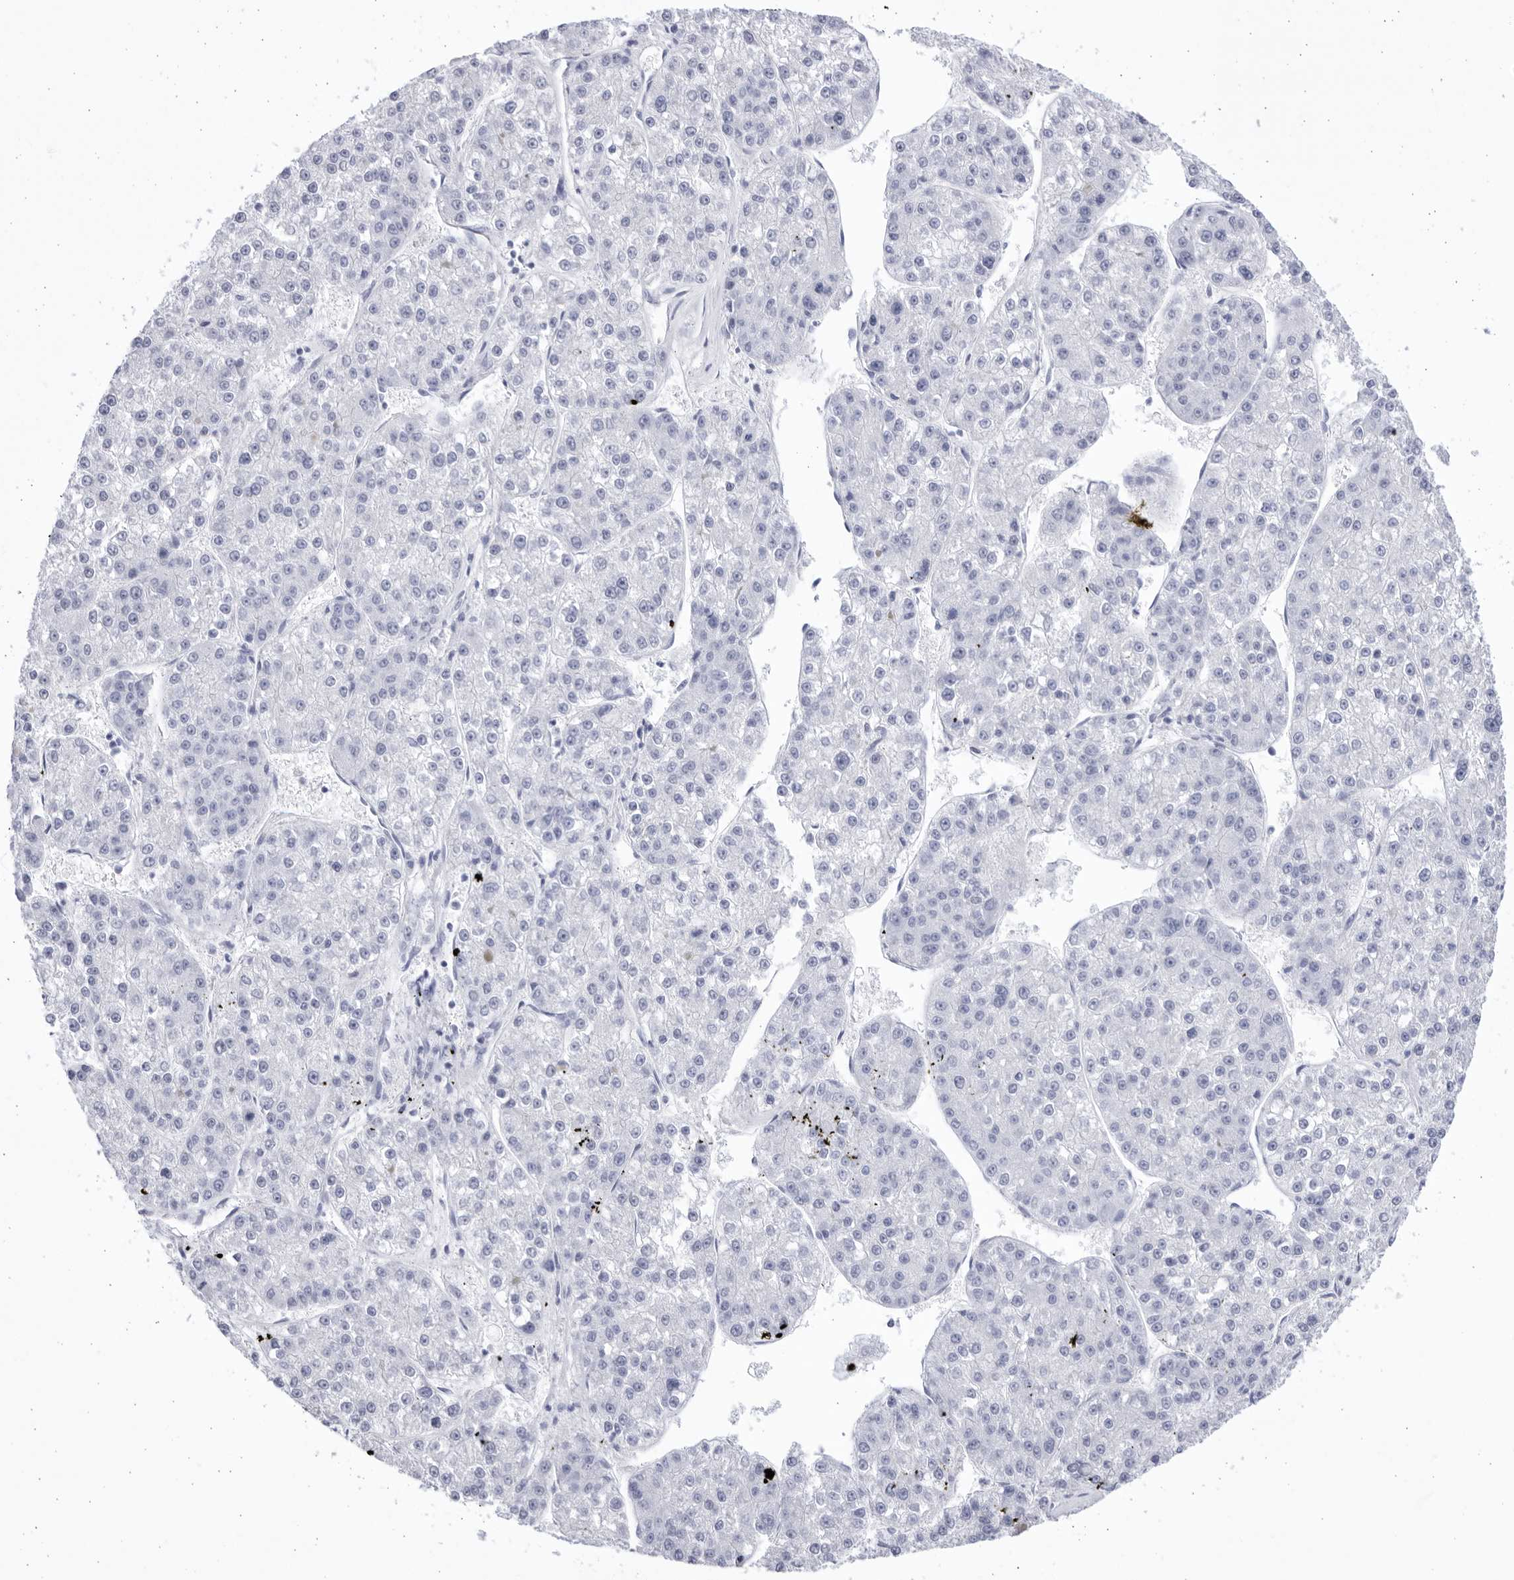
{"staining": {"intensity": "negative", "quantity": "none", "location": "none"}, "tissue": "liver cancer", "cell_type": "Tumor cells", "image_type": "cancer", "snomed": [{"axis": "morphology", "description": "Carcinoma, Hepatocellular, NOS"}, {"axis": "topography", "description": "Liver"}], "caption": "DAB (3,3'-diaminobenzidine) immunohistochemical staining of human liver cancer (hepatocellular carcinoma) demonstrates no significant expression in tumor cells.", "gene": "CCDC181", "patient": {"sex": "female", "age": 73}}